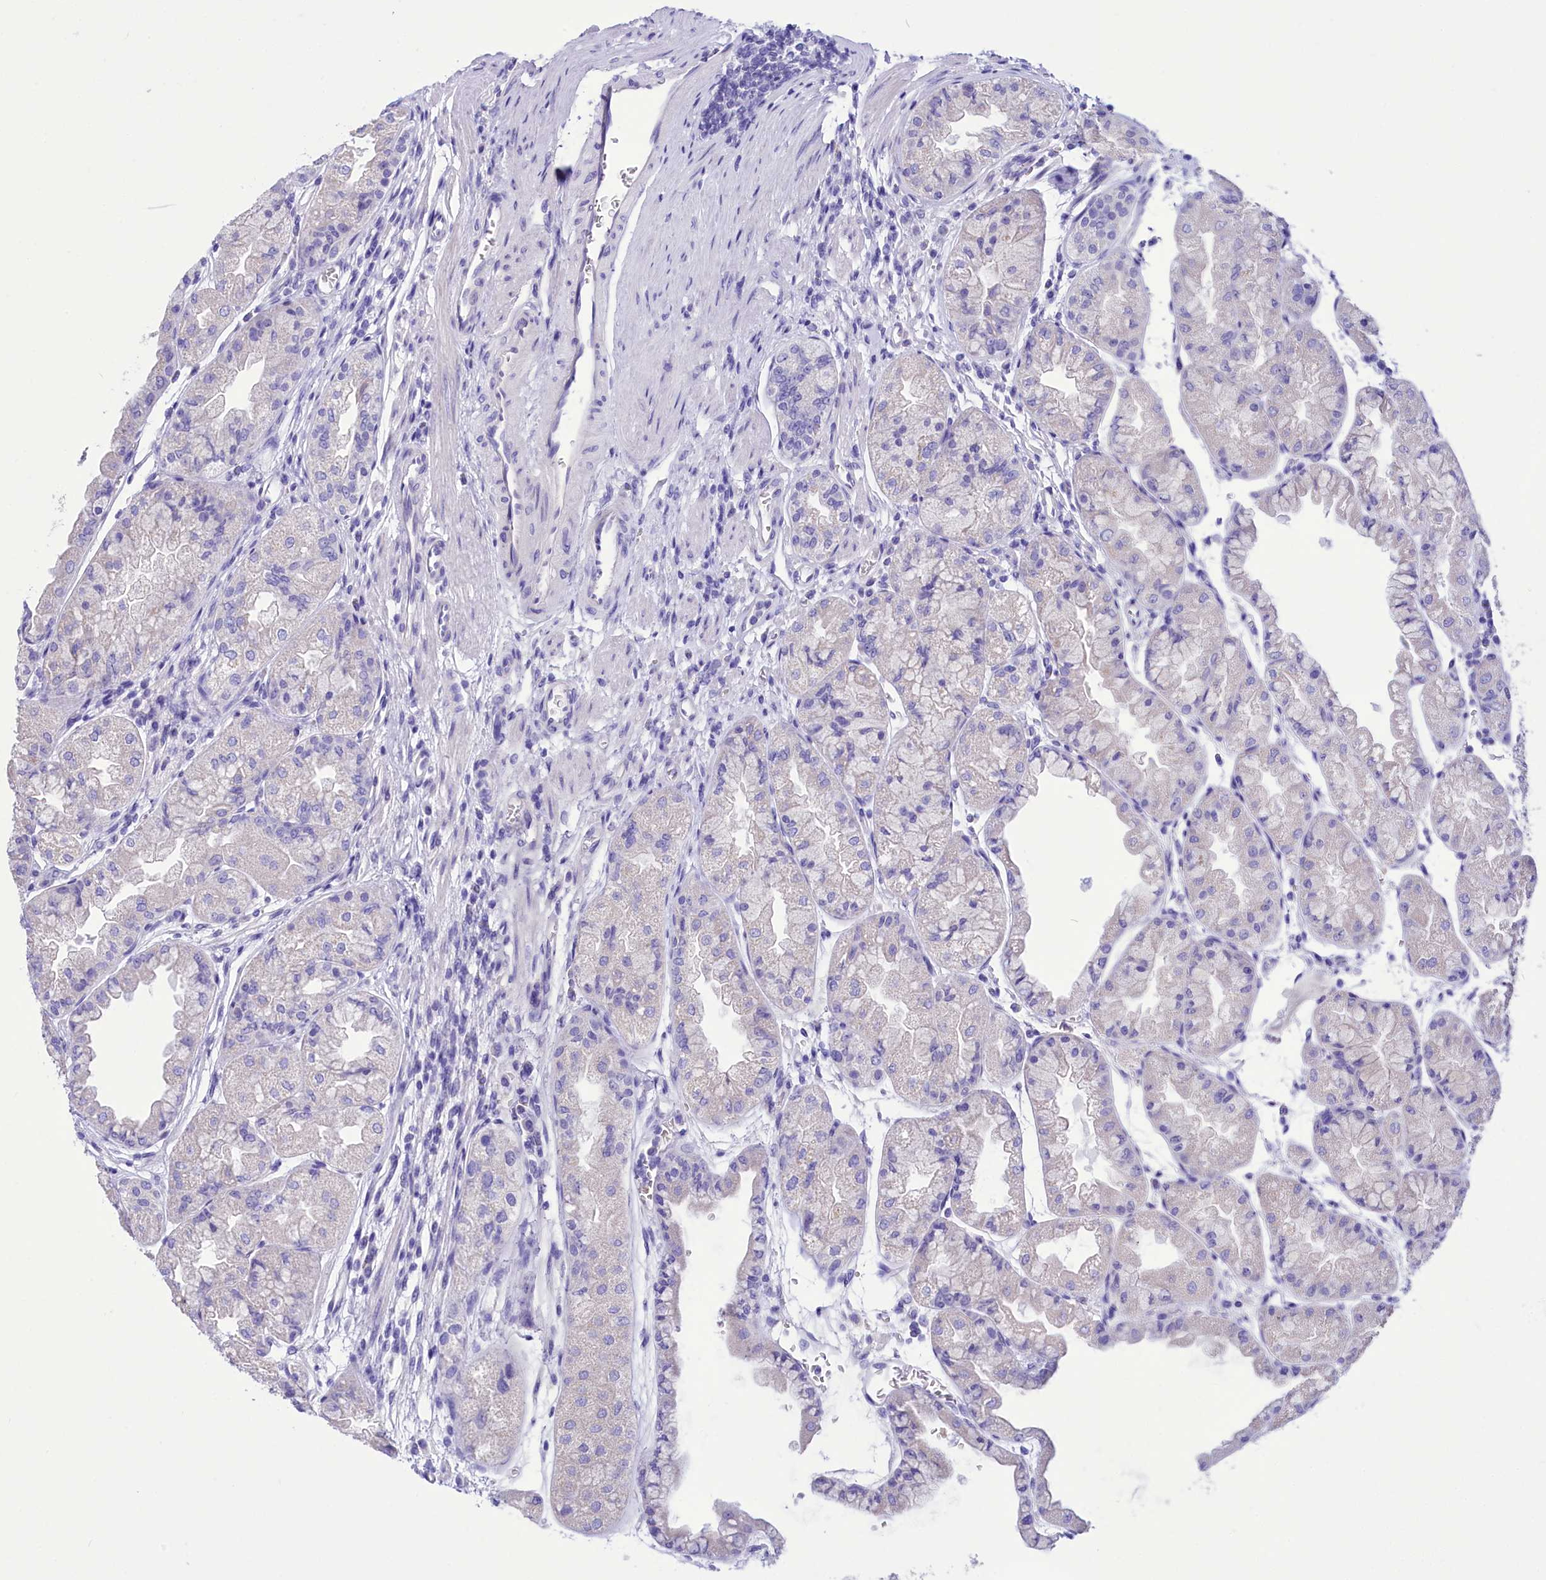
{"staining": {"intensity": "negative", "quantity": "none", "location": "none"}, "tissue": "stomach", "cell_type": "Glandular cells", "image_type": "normal", "snomed": [{"axis": "morphology", "description": "Normal tissue, NOS"}, {"axis": "topography", "description": "Stomach, upper"}], "caption": "A high-resolution micrograph shows immunohistochemistry (IHC) staining of unremarkable stomach, which exhibits no significant positivity in glandular cells.", "gene": "TTC36", "patient": {"sex": "male", "age": 47}}